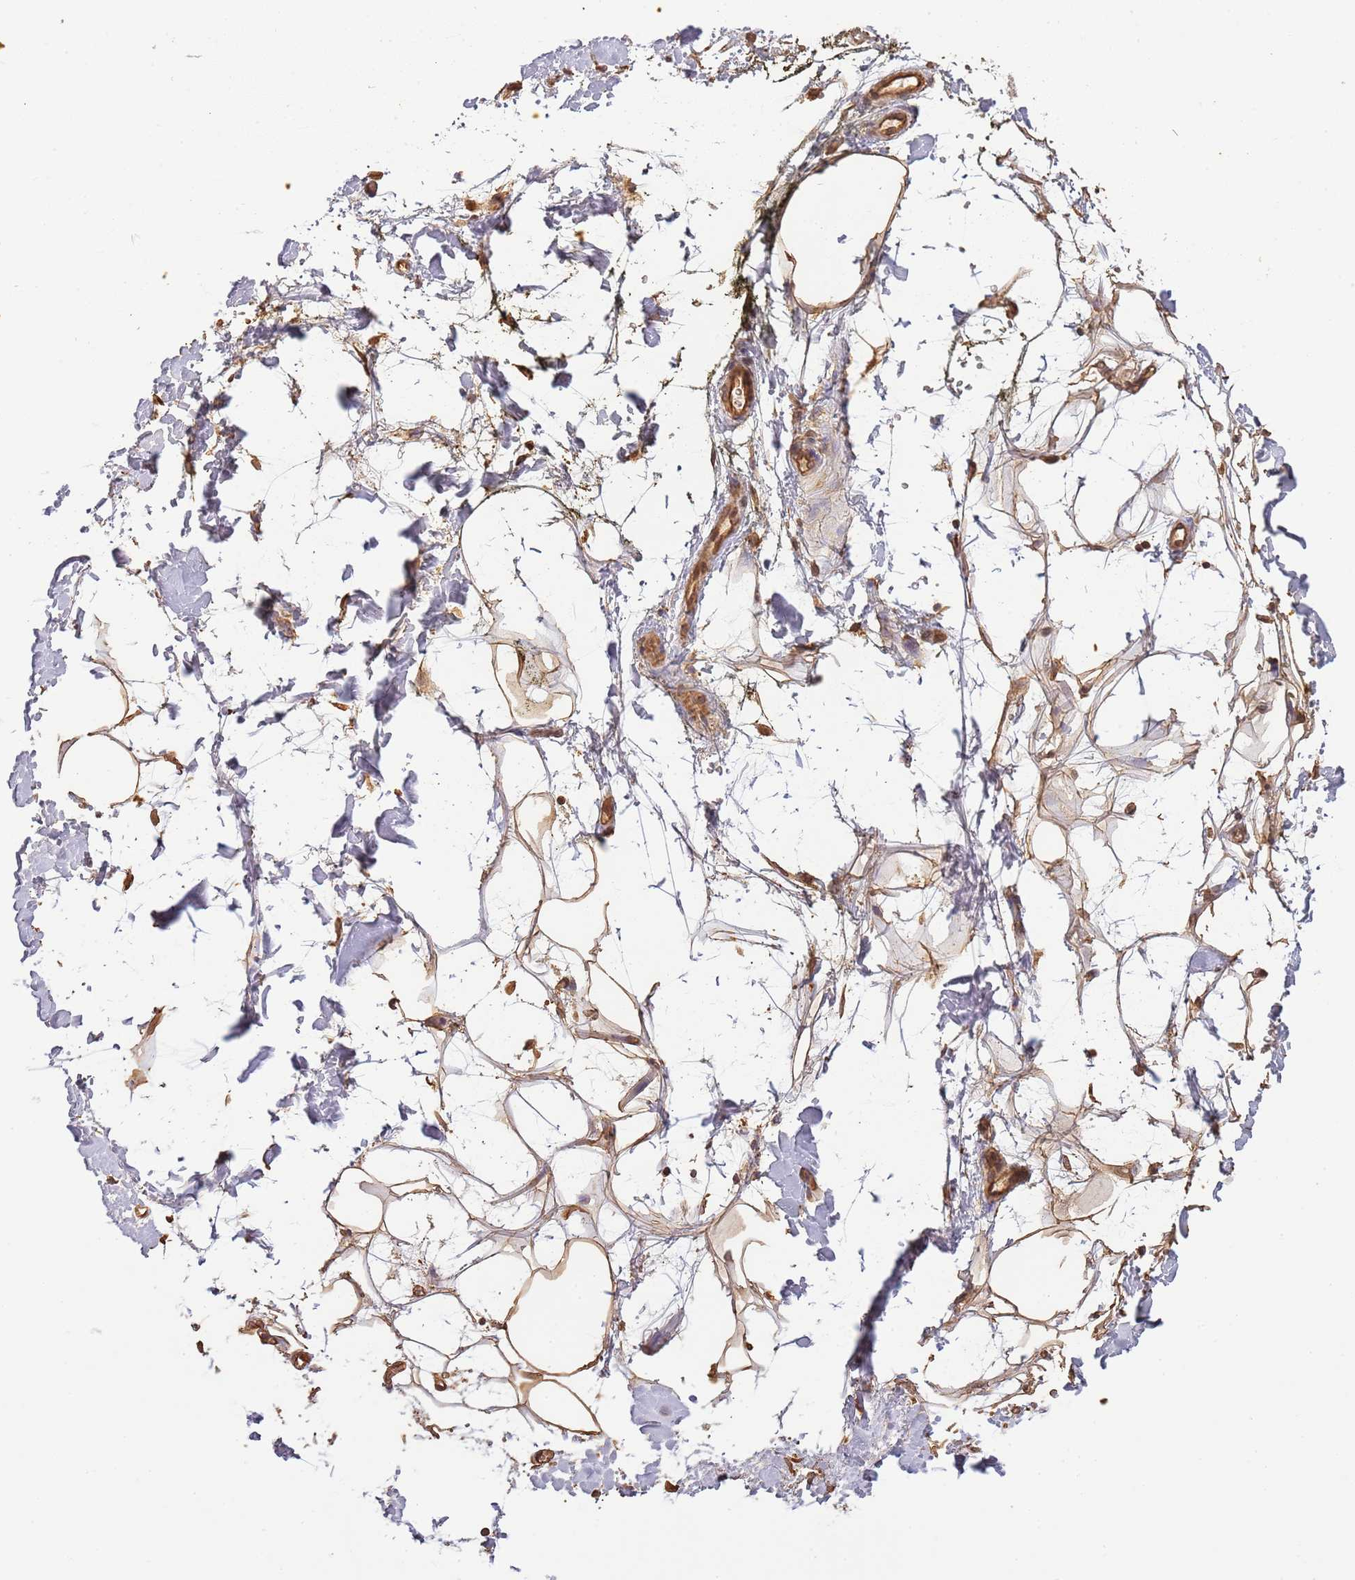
{"staining": {"intensity": "moderate", "quantity": ">75%", "location": "cytoplasmic/membranous"}, "tissue": "adipose tissue", "cell_type": "Adipocytes", "image_type": "normal", "snomed": [{"axis": "morphology", "description": "Normal tissue, NOS"}, {"axis": "morphology", "description": "Adenocarcinoma, NOS"}, {"axis": "topography", "description": "Pancreas"}, {"axis": "topography", "description": "Peripheral nerve tissue"}], "caption": "A medium amount of moderate cytoplasmic/membranous positivity is appreciated in approximately >75% of adipocytes in normal adipose tissue.", "gene": "SURF2", "patient": {"sex": "male", "age": 59}}